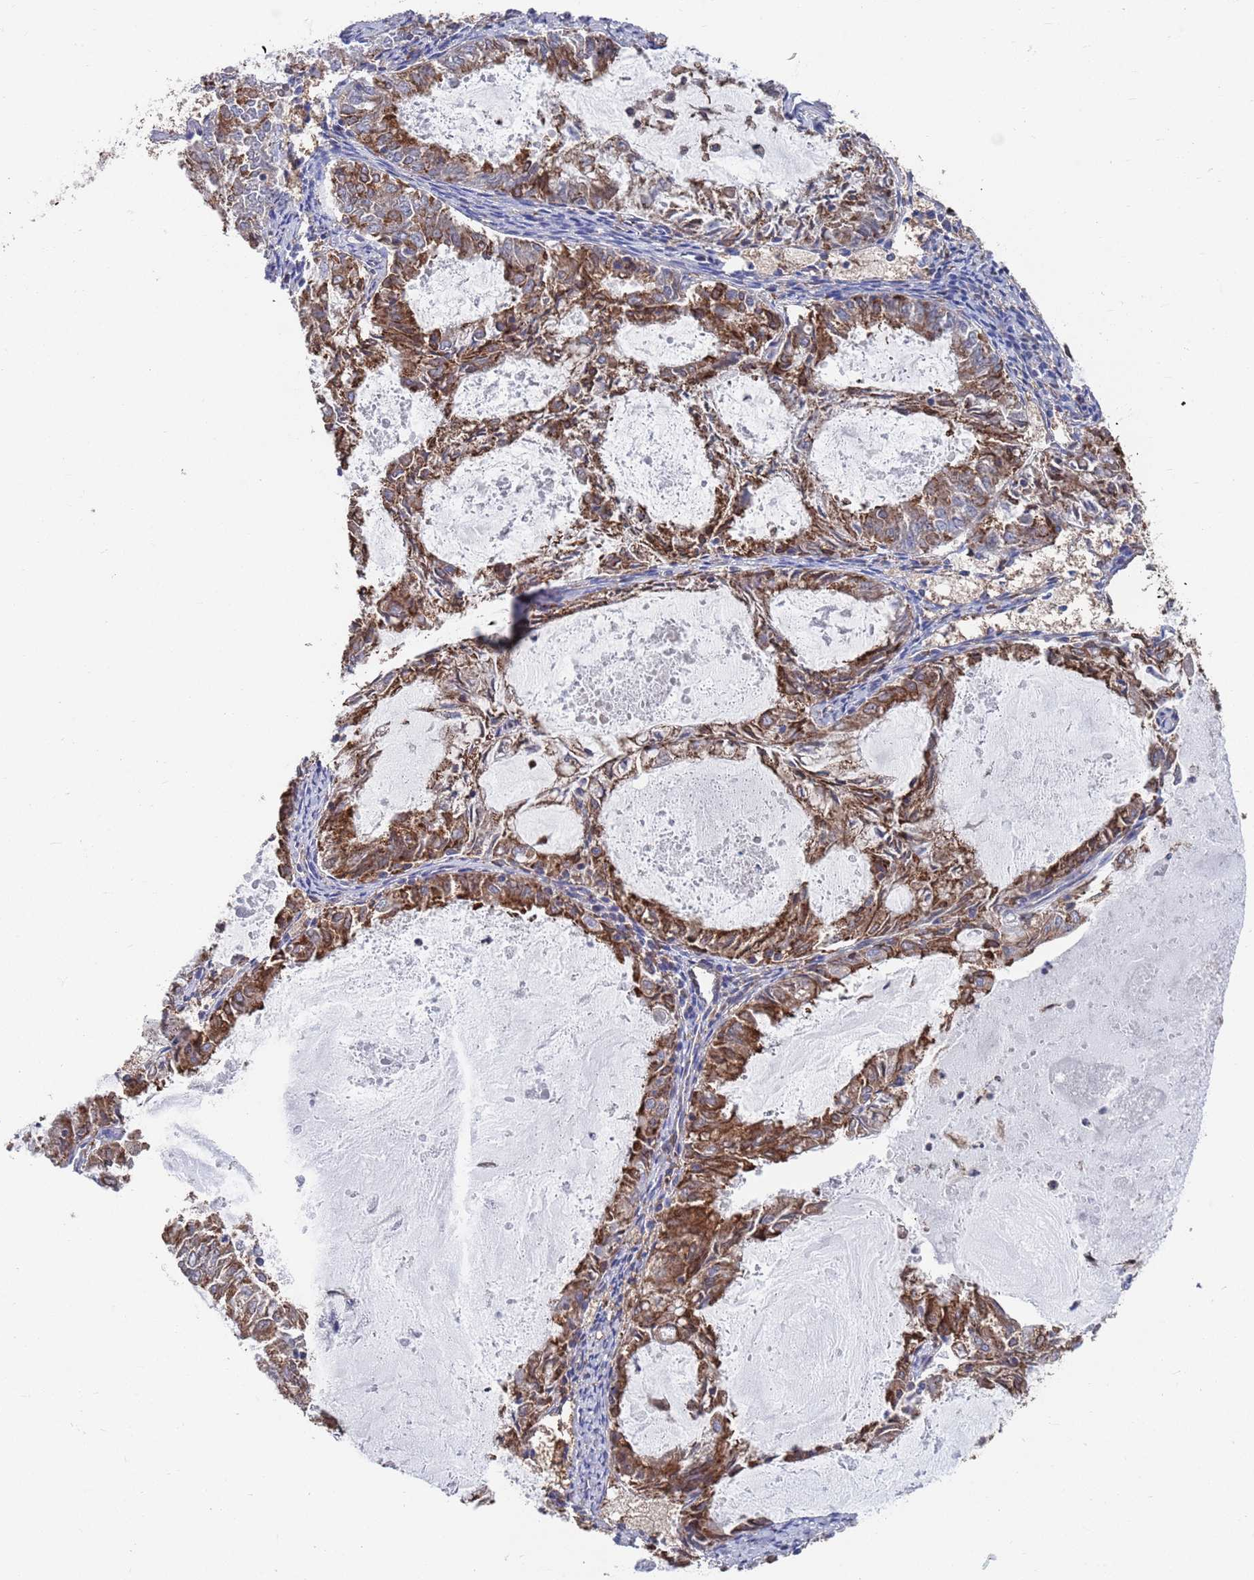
{"staining": {"intensity": "strong", "quantity": ">75%", "location": "cytoplasmic/membranous"}, "tissue": "endometrial cancer", "cell_type": "Tumor cells", "image_type": "cancer", "snomed": [{"axis": "morphology", "description": "Adenocarcinoma, NOS"}, {"axis": "topography", "description": "Endometrium"}], "caption": "About >75% of tumor cells in human adenocarcinoma (endometrial) demonstrate strong cytoplasmic/membranous protein expression as visualized by brown immunohistochemical staining.", "gene": "GID8", "patient": {"sex": "female", "age": 57}}